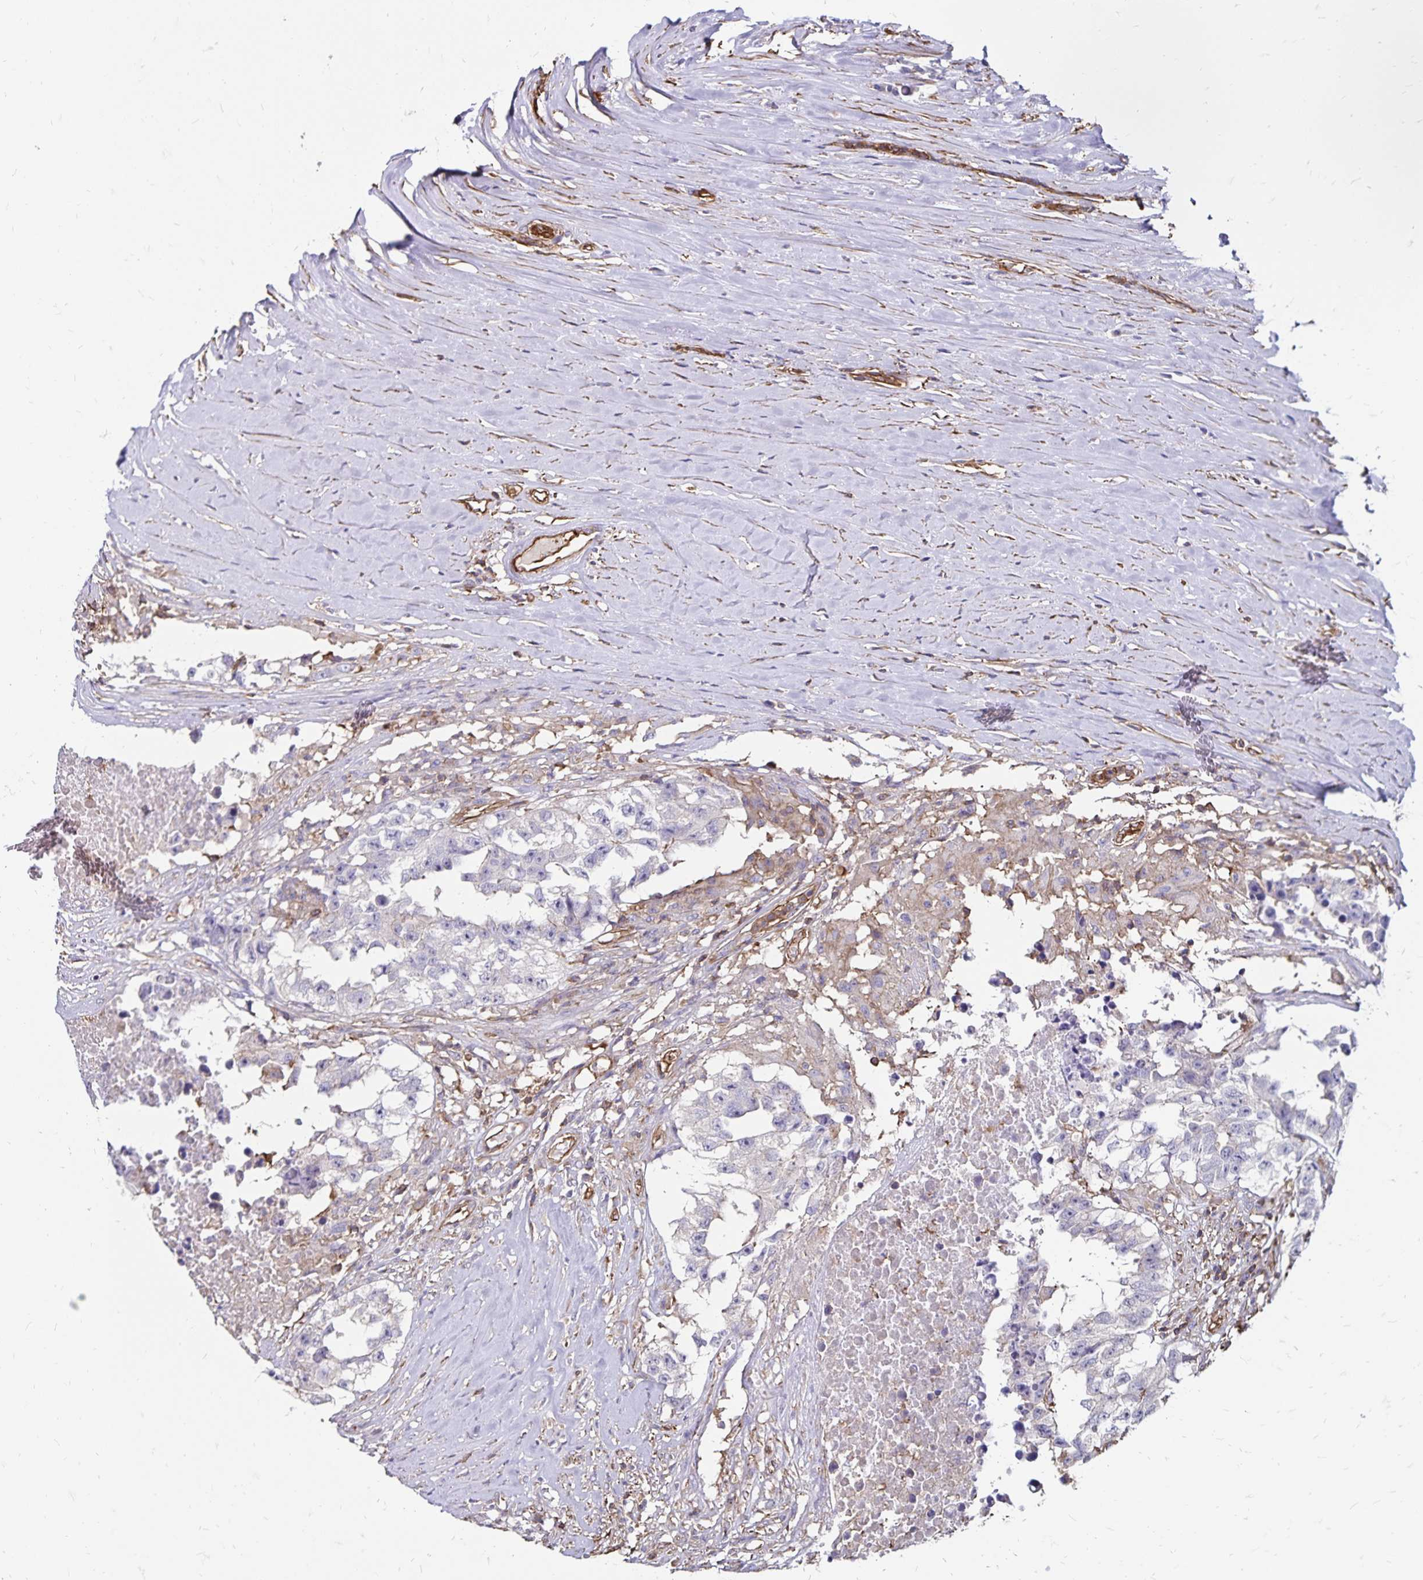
{"staining": {"intensity": "negative", "quantity": "none", "location": "none"}, "tissue": "testis cancer", "cell_type": "Tumor cells", "image_type": "cancer", "snomed": [{"axis": "morphology", "description": "Carcinoma, Embryonal, NOS"}, {"axis": "topography", "description": "Testis"}], "caption": "High power microscopy histopathology image of an immunohistochemistry histopathology image of testis embryonal carcinoma, revealing no significant expression in tumor cells. (DAB immunohistochemistry (IHC) visualized using brightfield microscopy, high magnification).", "gene": "RPRML", "patient": {"sex": "male", "age": 83}}